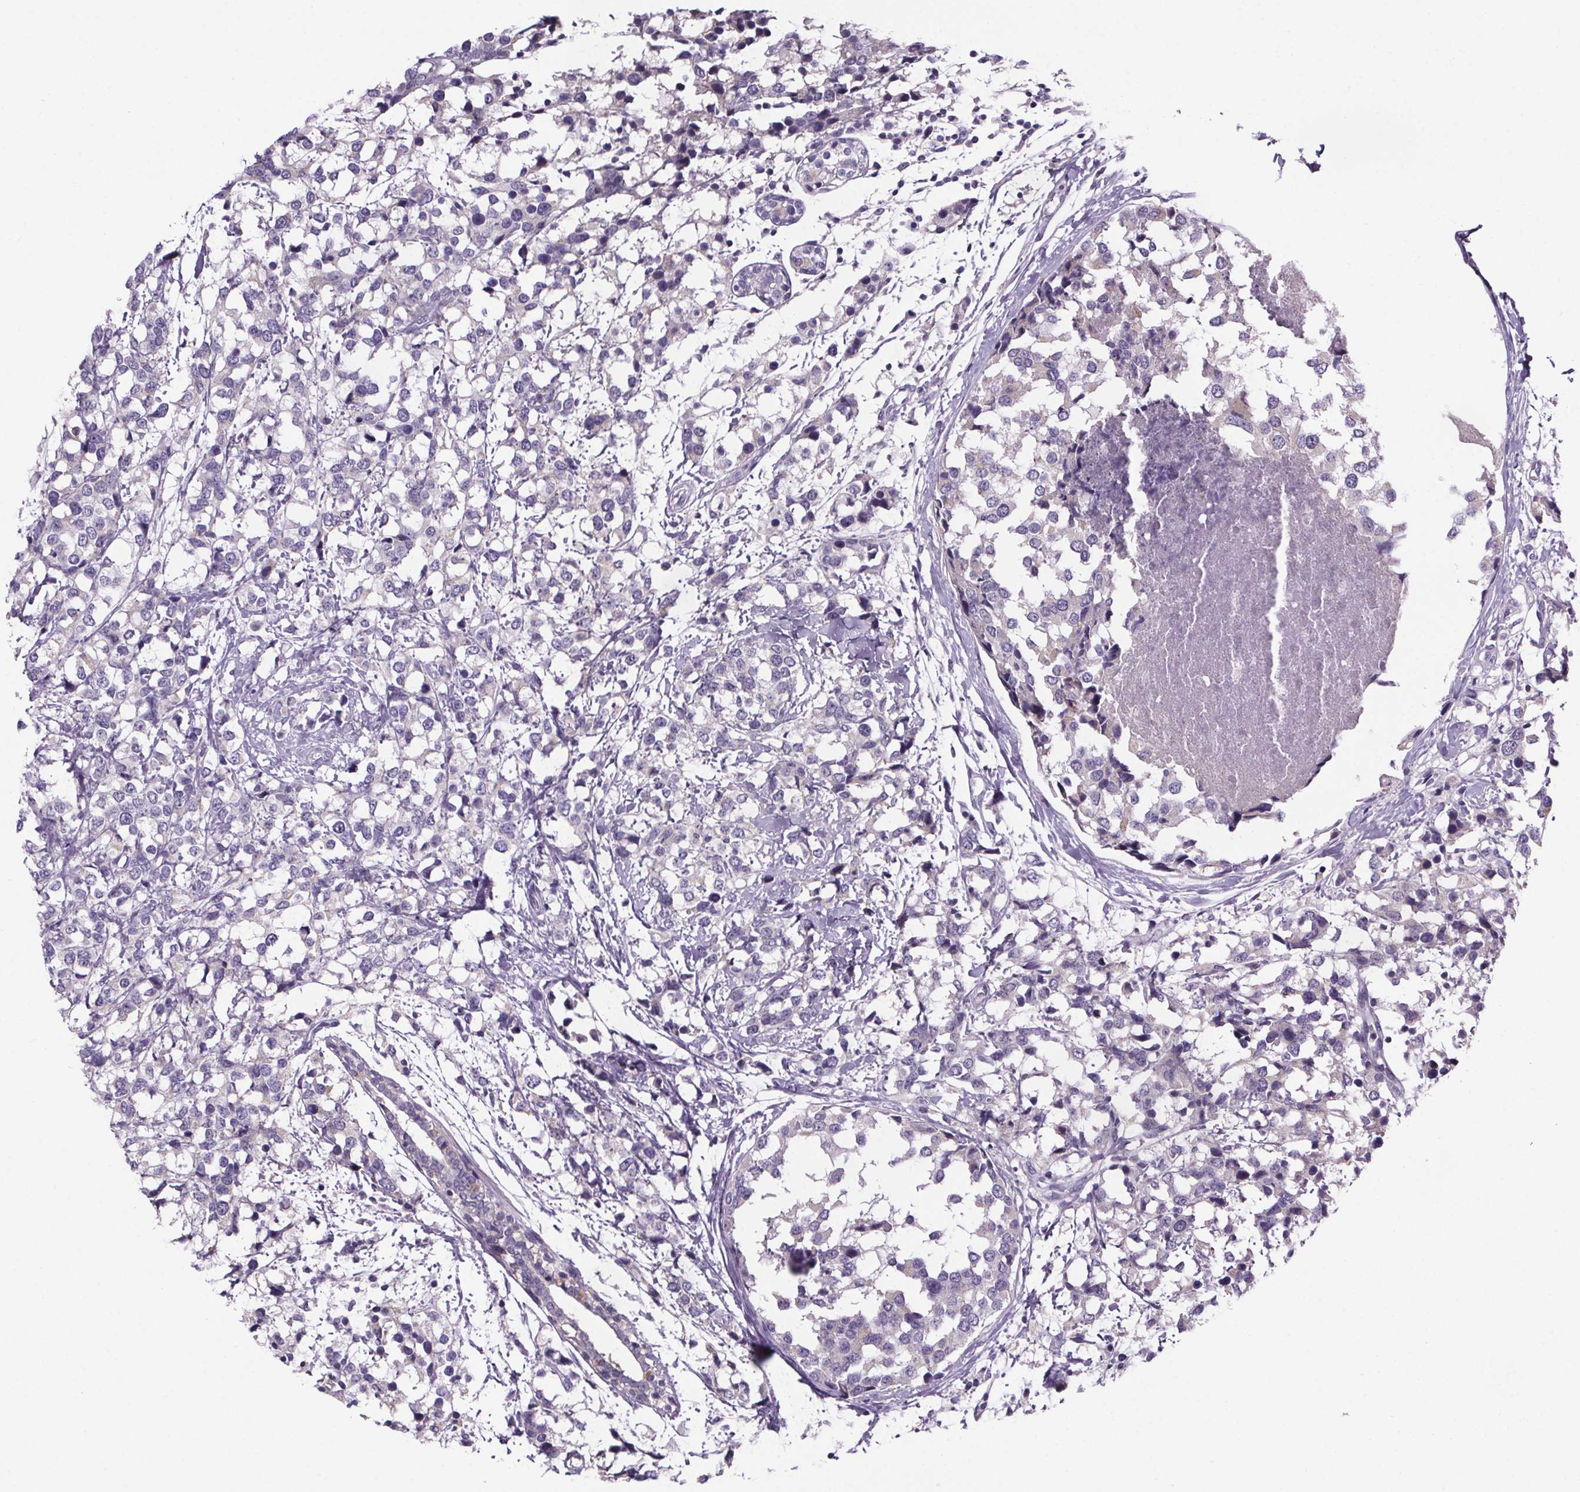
{"staining": {"intensity": "negative", "quantity": "none", "location": "none"}, "tissue": "breast cancer", "cell_type": "Tumor cells", "image_type": "cancer", "snomed": [{"axis": "morphology", "description": "Lobular carcinoma"}, {"axis": "topography", "description": "Breast"}], "caption": "An immunohistochemistry (IHC) image of breast lobular carcinoma is shown. There is no staining in tumor cells of breast lobular carcinoma.", "gene": "CUBN", "patient": {"sex": "female", "age": 59}}